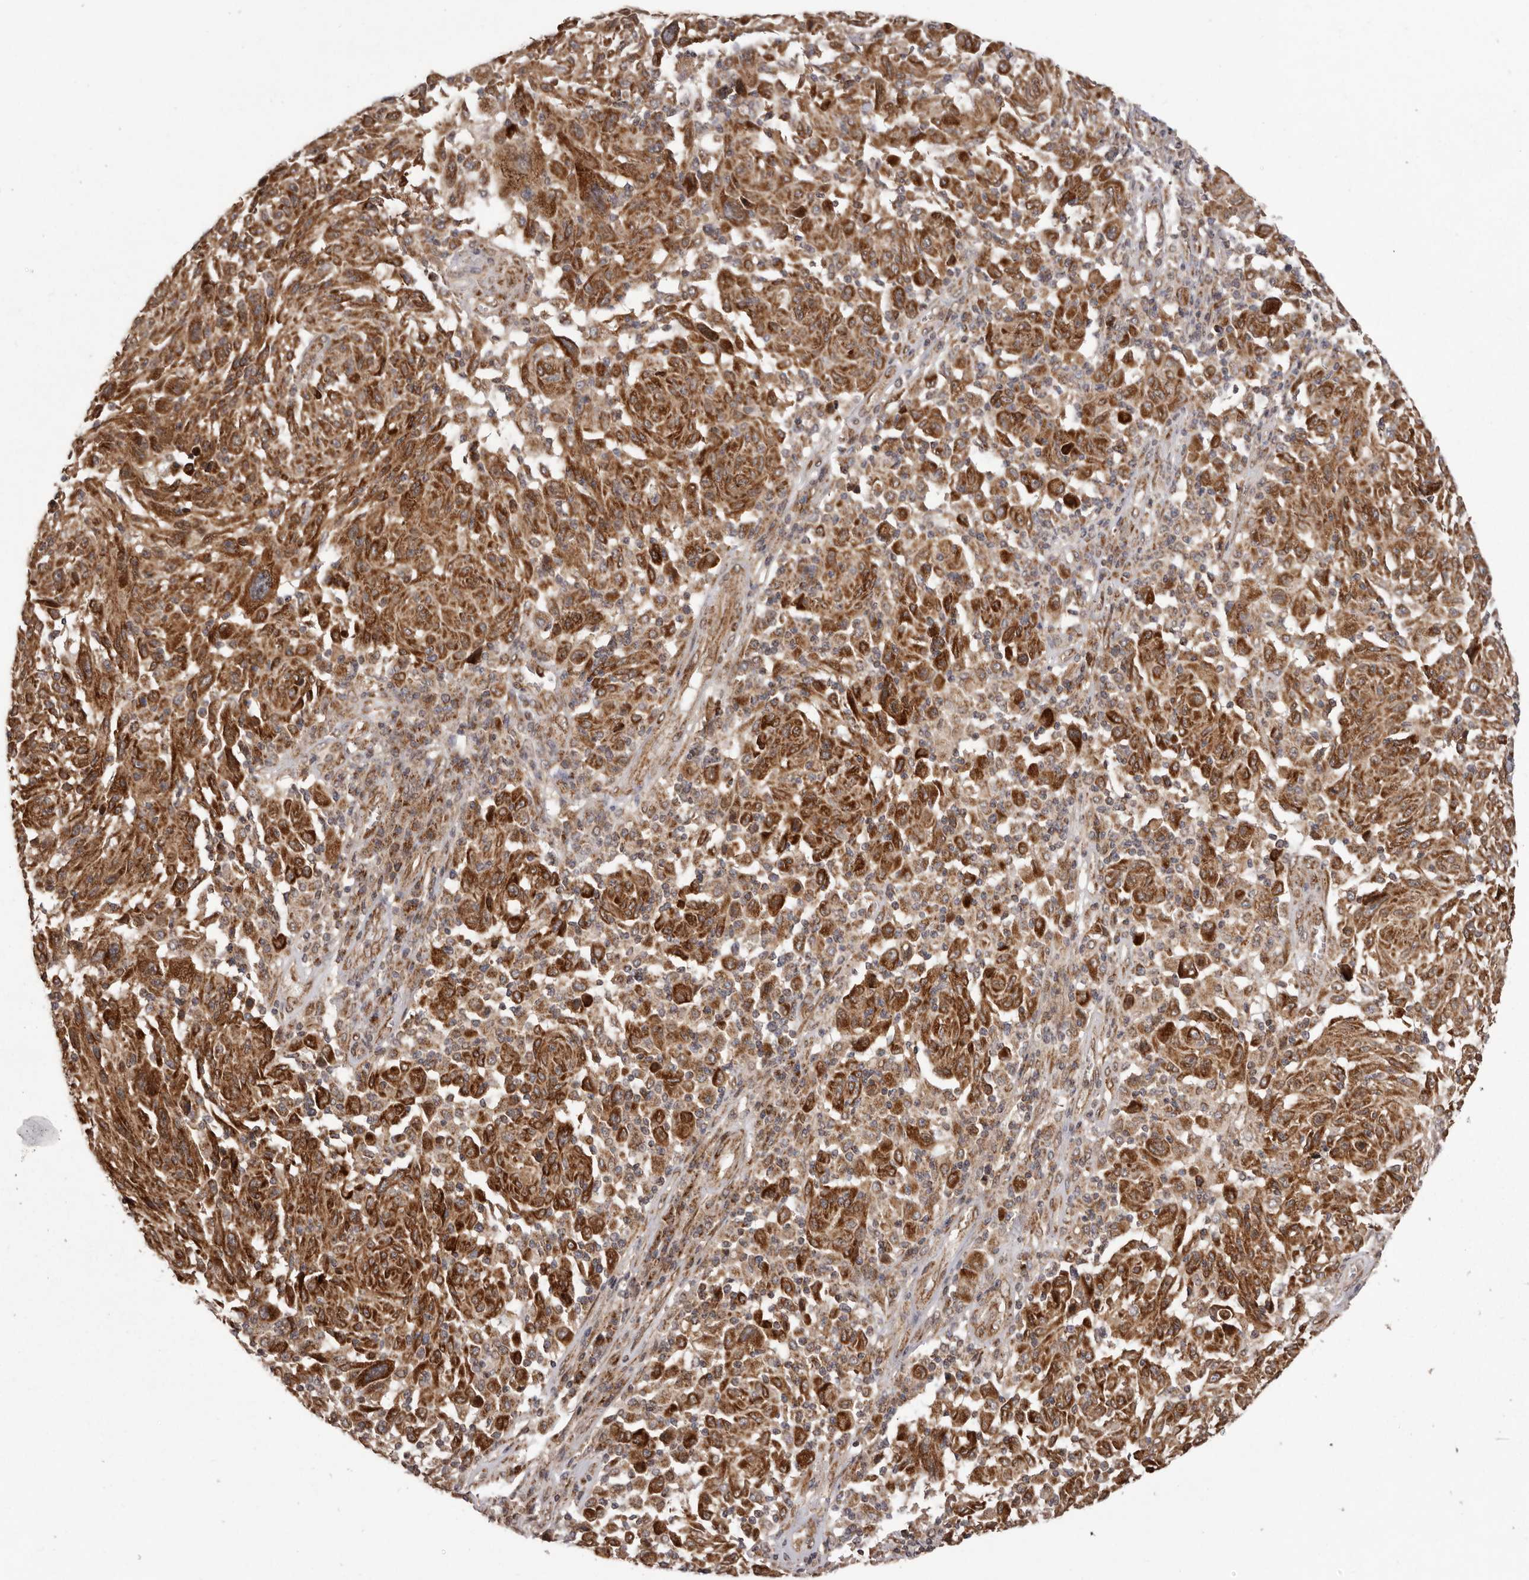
{"staining": {"intensity": "strong", "quantity": ">75%", "location": "cytoplasmic/membranous"}, "tissue": "melanoma", "cell_type": "Tumor cells", "image_type": "cancer", "snomed": [{"axis": "morphology", "description": "Malignant melanoma, NOS"}, {"axis": "topography", "description": "Skin"}], "caption": "This image displays immunohistochemistry staining of human melanoma, with high strong cytoplasmic/membranous expression in approximately >75% of tumor cells.", "gene": "CHRM2", "patient": {"sex": "male", "age": 53}}